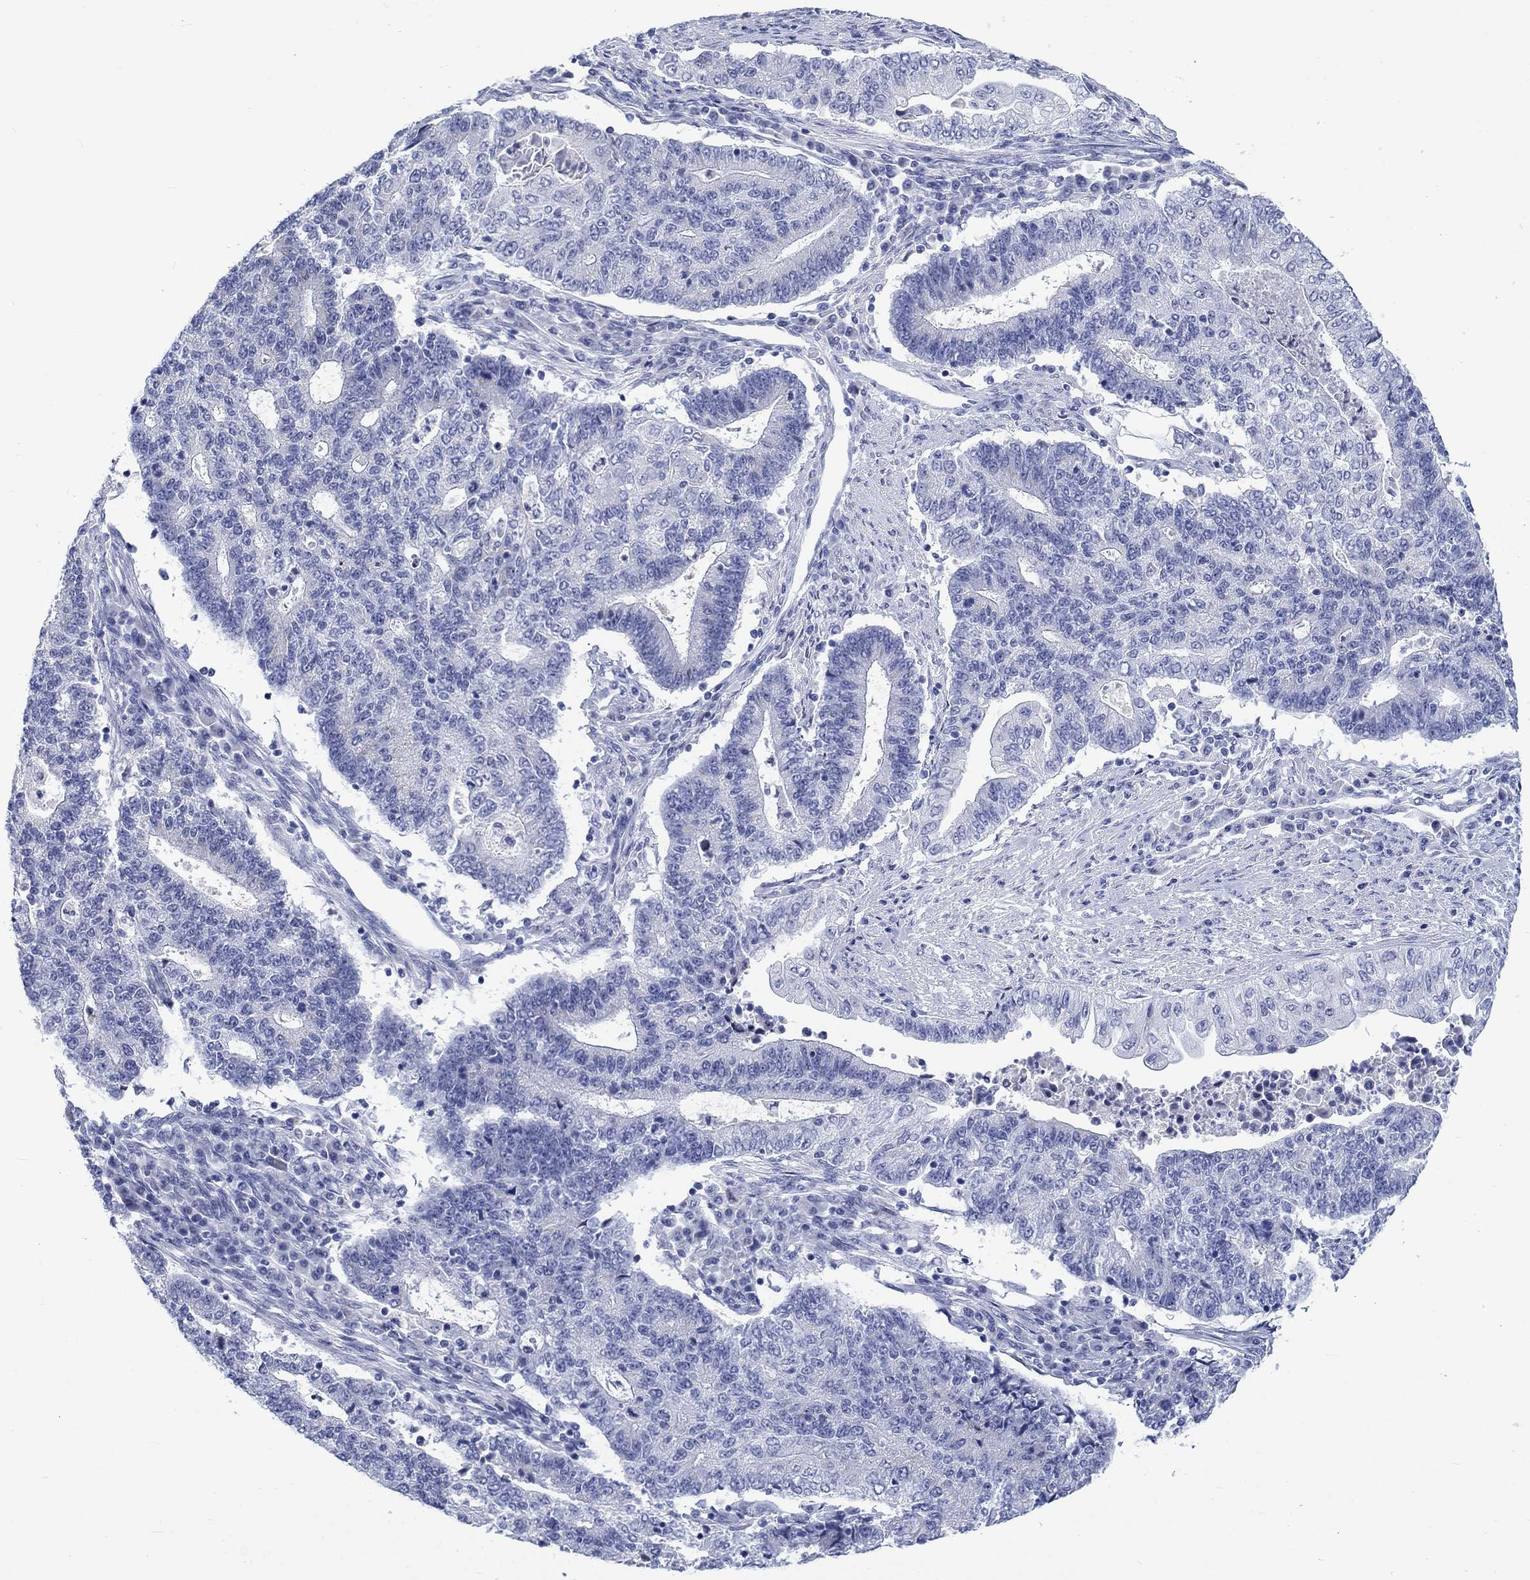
{"staining": {"intensity": "negative", "quantity": "none", "location": "none"}, "tissue": "endometrial cancer", "cell_type": "Tumor cells", "image_type": "cancer", "snomed": [{"axis": "morphology", "description": "Adenocarcinoma, NOS"}, {"axis": "topography", "description": "Uterus"}, {"axis": "topography", "description": "Endometrium"}], "caption": "Immunohistochemical staining of human endometrial cancer (adenocarcinoma) shows no significant positivity in tumor cells. Brightfield microscopy of immunohistochemistry (IHC) stained with DAB (brown) and hematoxylin (blue), captured at high magnification.", "gene": "KRT76", "patient": {"sex": "female", "age": 54}}